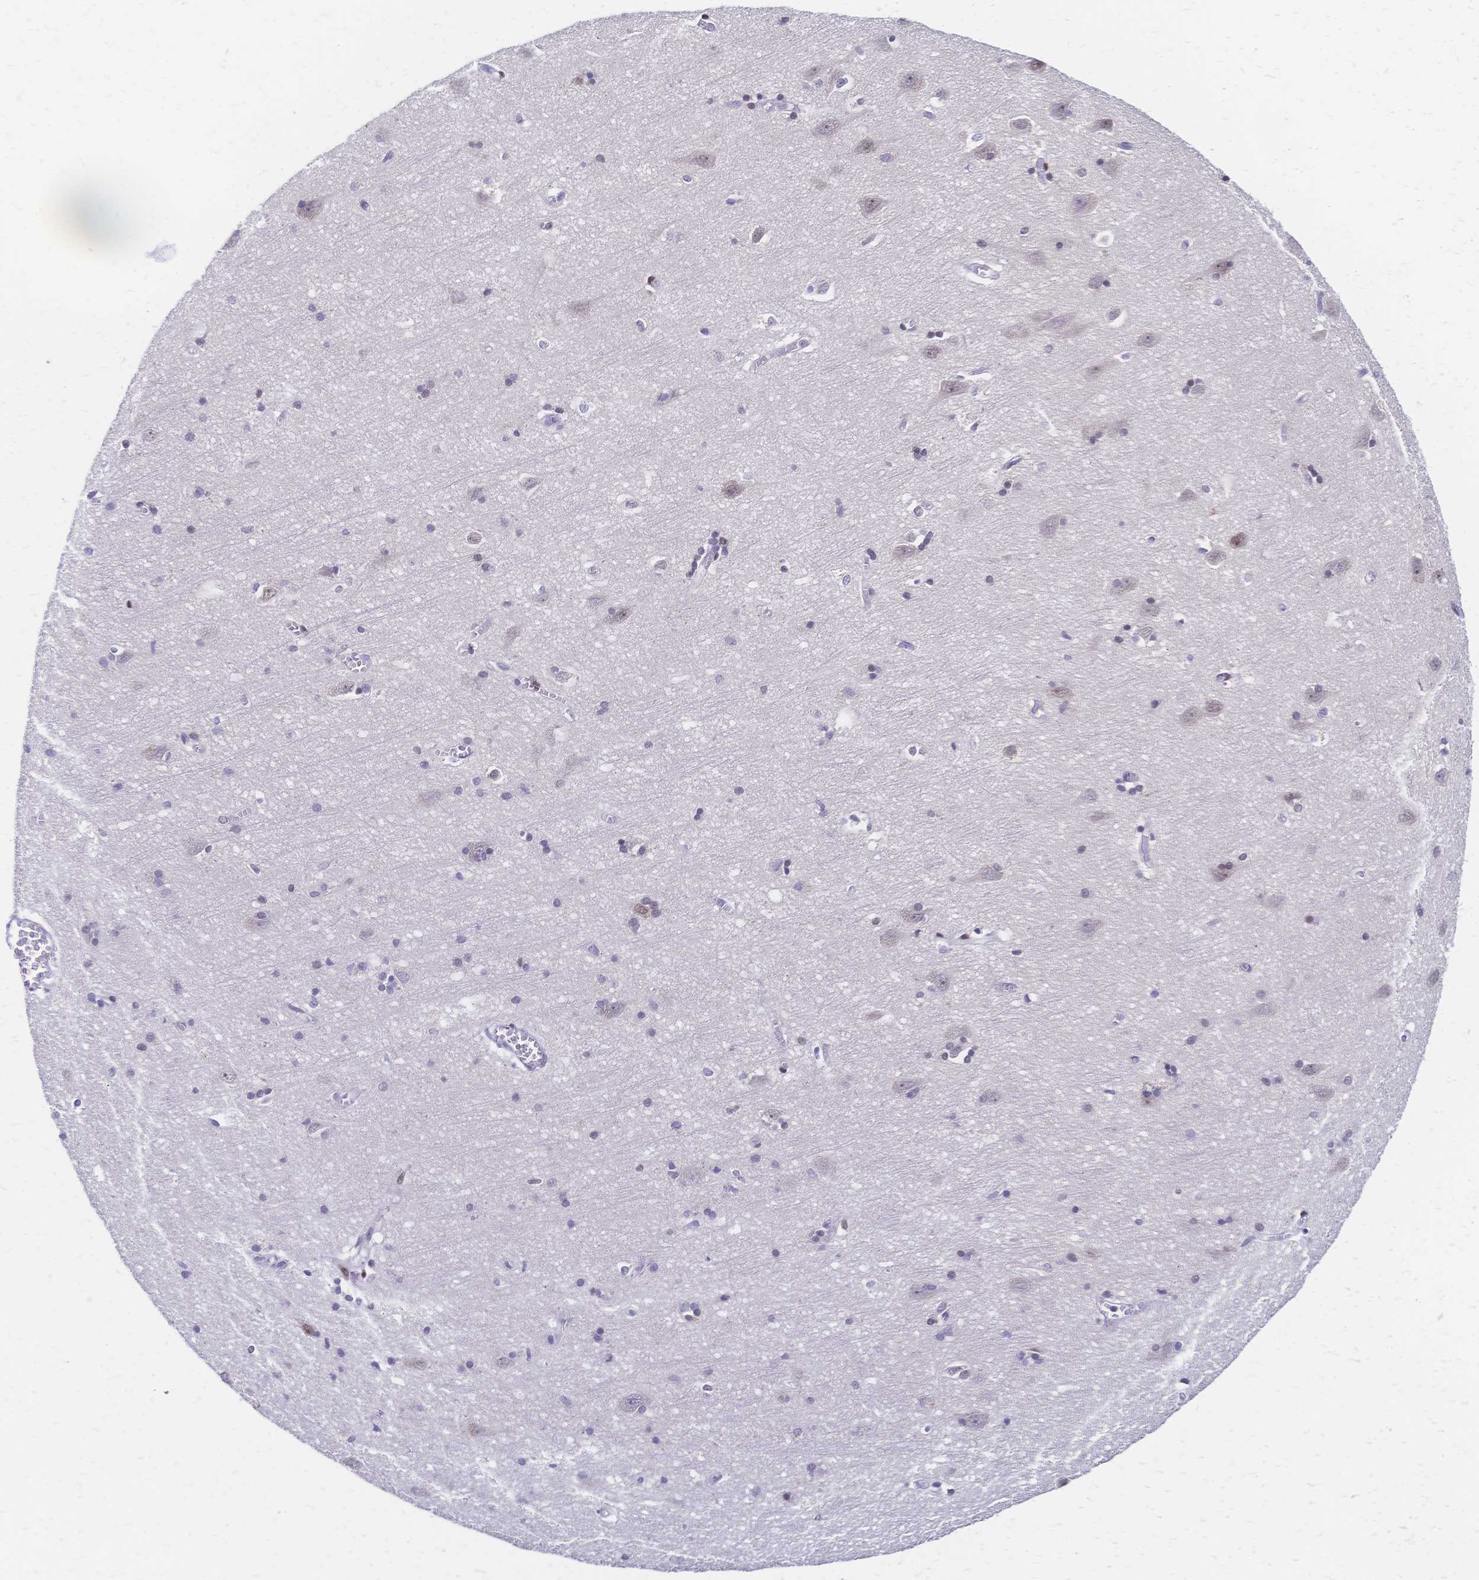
{"staining": {"intensity": "negative", "quantity": "none", "location": "none"}, "tissue": "cerebral cortex", "cell_type": "Endothelial cells", "image_type": "normal", "snomed": [{"axis": "morphology", "description": "Normal tissue, NOS"}, {"axis": "topography", "description": "Cerebral cortex"}], "caption": "Immunohistochemistry micrograph of unremarkable cerebral cortex: human cerebral cortex stained with DAB (3,3'-diaminobenzidine) displays no significant protein expression in endothelial cells.", "gene": "CBX7", "patient": {"sex": "male", "age": 70}}